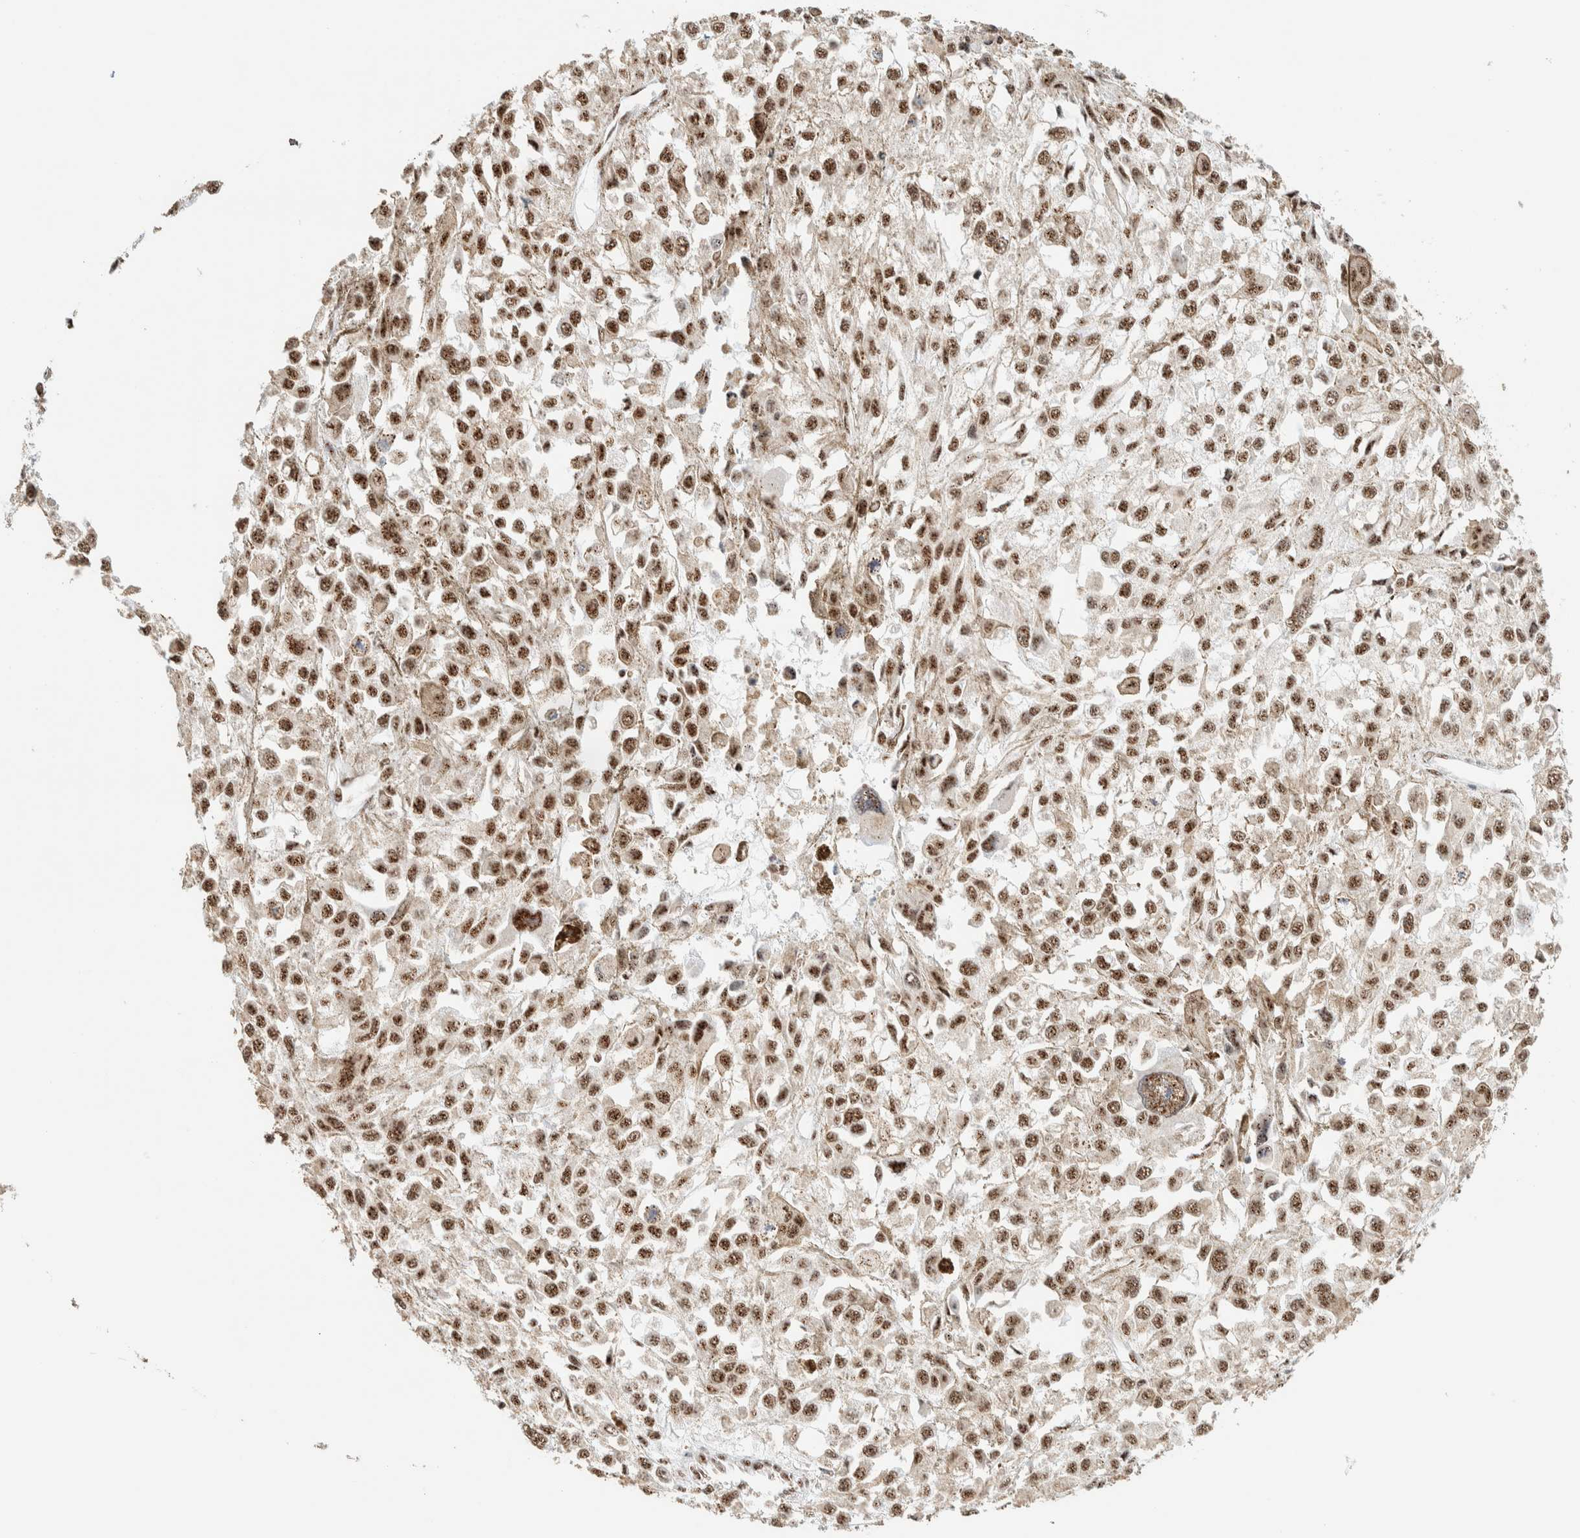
{"staining": {"intensity": "moderate", "quantity": ">75%", "location": "nuclear"}, "tissue": "melanoma", "cell_type": "Tumor cells", "image_type": "cancer", "snomed": [{"axis": "morphology", "description": "Malignant melanoma, Metastatic site"}, {"axis": "topography", "description": "Lymph node"}], "caption": "Malignant melanoma (metastatic site) tissue shows moderate nuclear positivity in about >75% of tumor cells, visualized by immunohistochemistry.", "gene": "SON", "patient": {"sex": "male", "age": 59}}